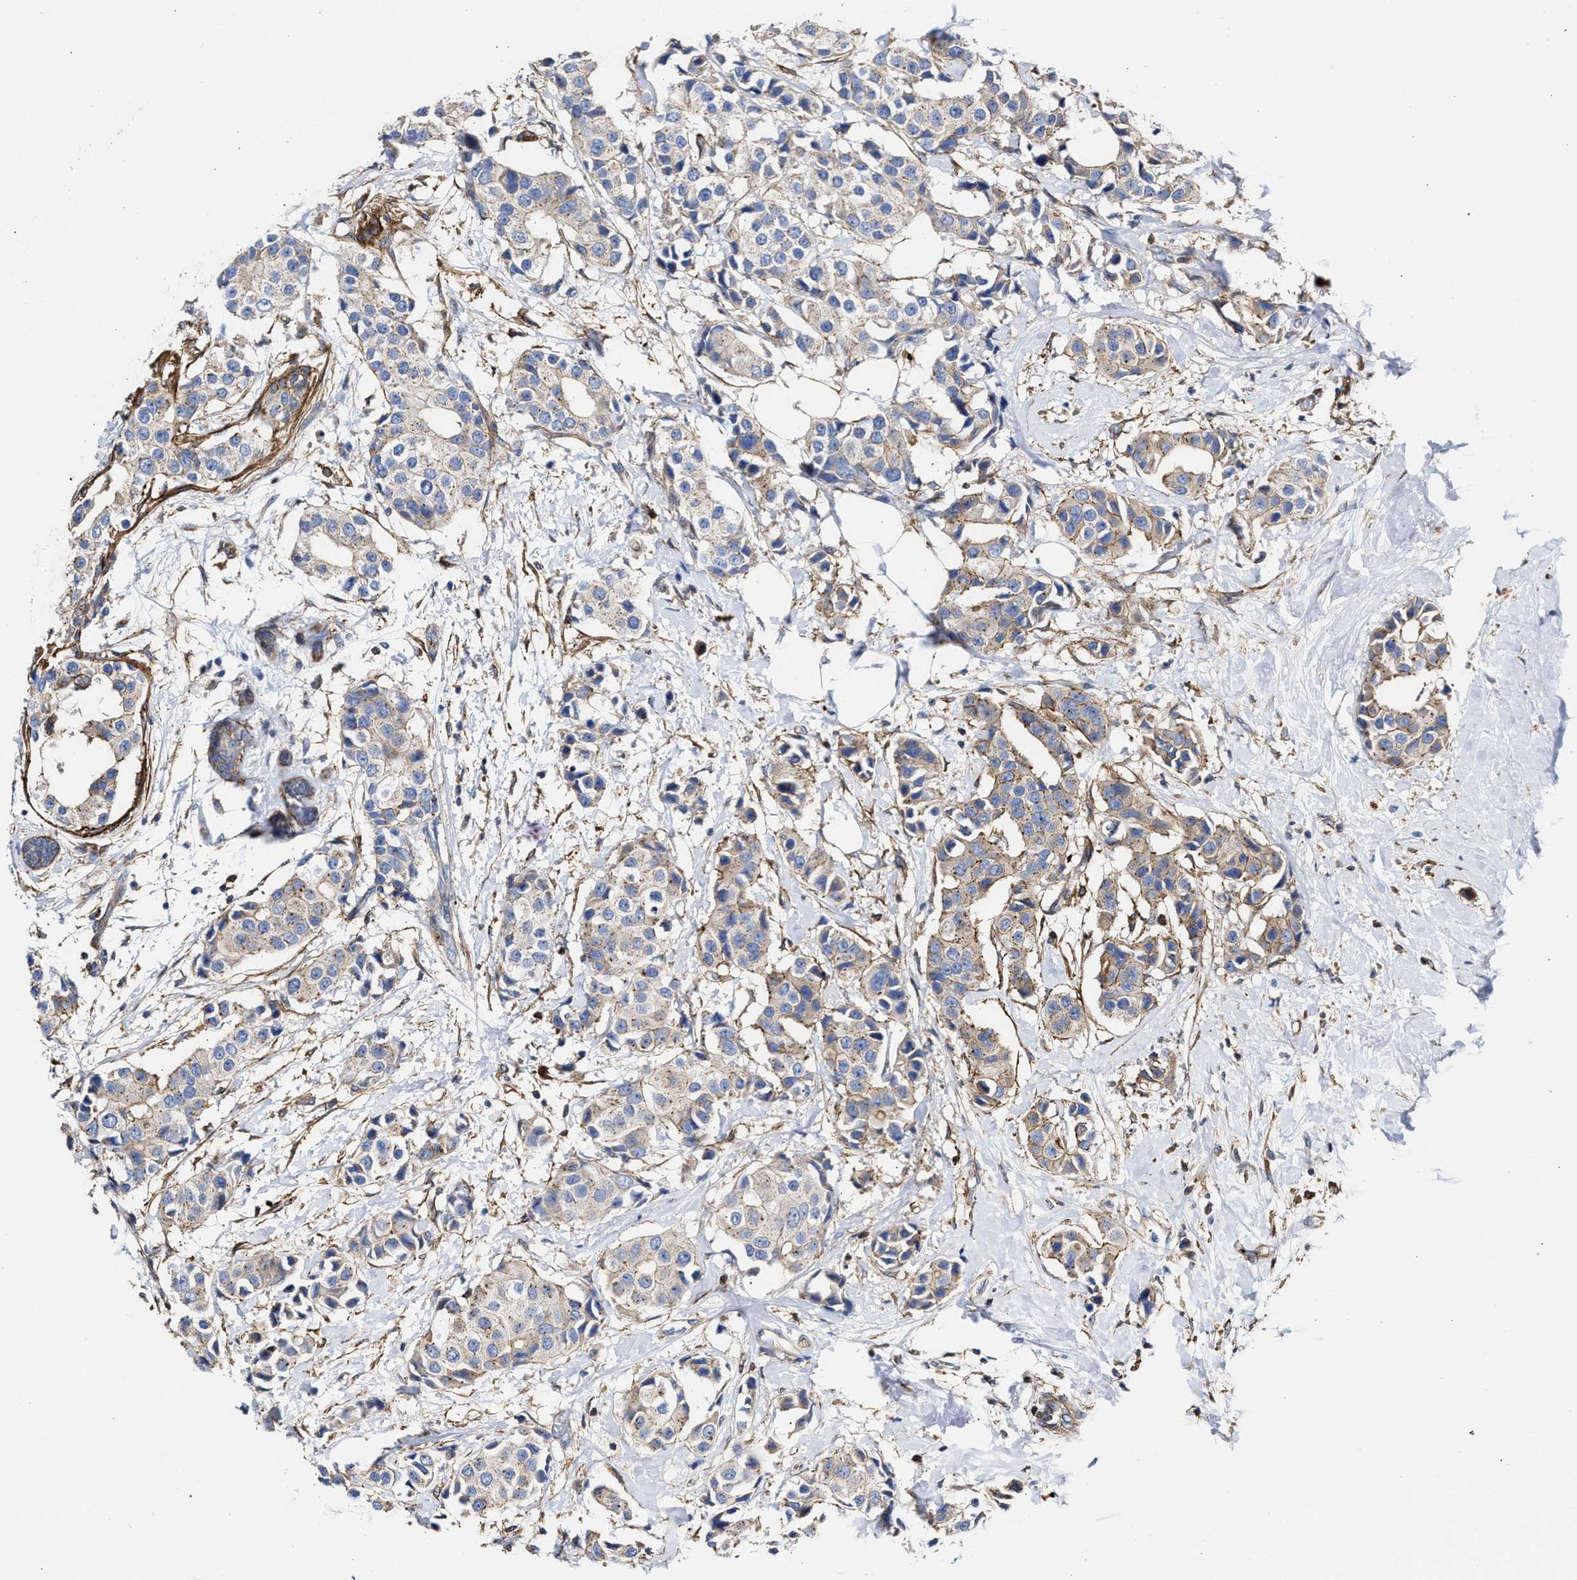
{"staining": {"intensity": "weak", "quantity": "<25%", "location": "cytoplasmic/membranous"}, "tissue": "breast cancer", "cell_type": "Tumor cells", "image_type": "cancer", "snomed": [{"axis": "morphology", "description": "Normal tissue, NOS"}, {"axis": "morphology", "description": "Duct carcinoma"}, {"axis": "topography", "description": "Breast"}], "caption": "Tumor cells are negative for brown protein staining in breast intraductal carcinoma.", "gene": "HS3ST5", "patient": {"sex": "female", "age": 39}}